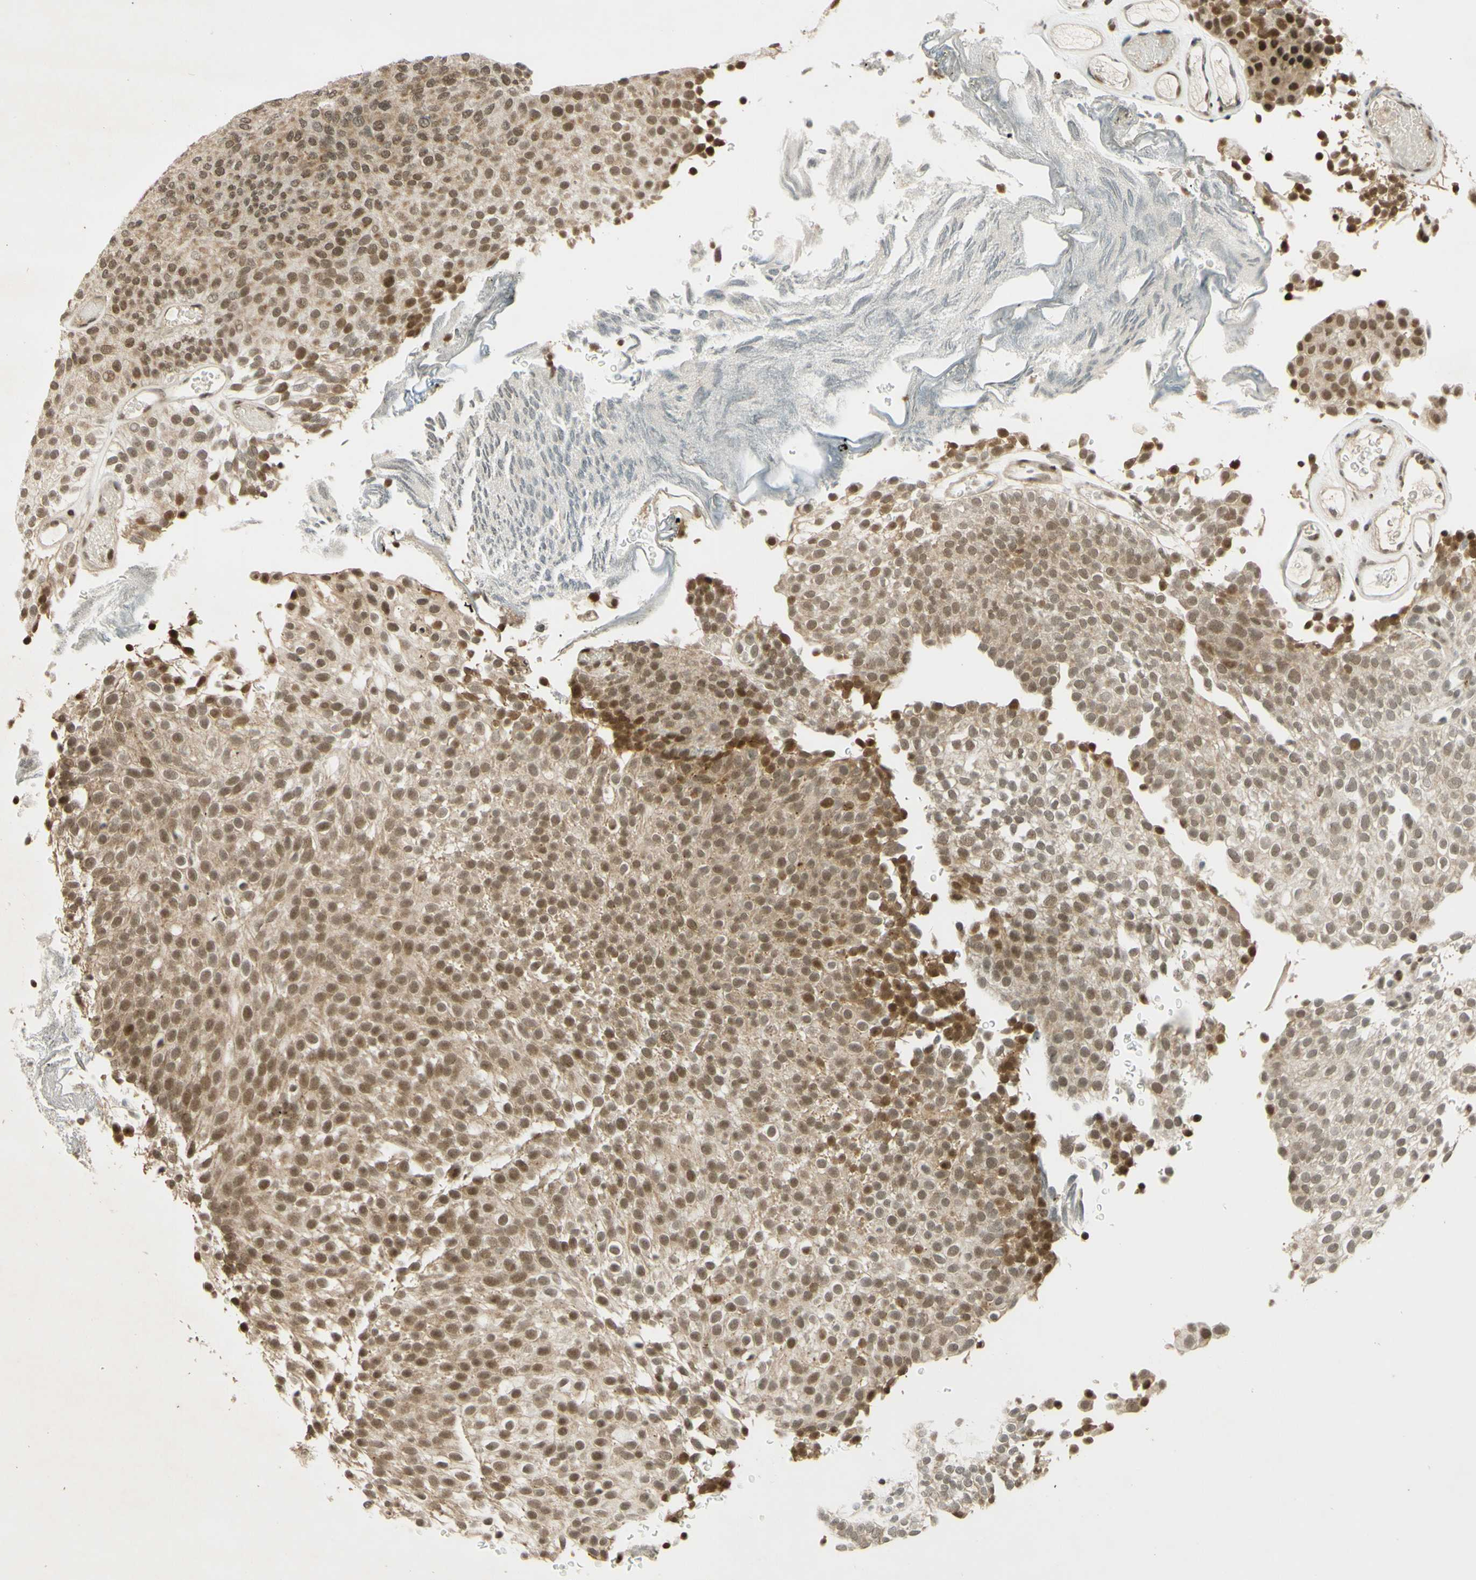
{"staining": {"intensity": "moderate", "quantity": ">75%", "location": "nuclear"}, "tissue": "urothelial cancer", "cell_type": "Tumor cells", "image_type": "cancer", "snomed": [{"axis": "morphology", "description": "Urothelial carcinoma, Low grade"}, {"axis": "topography", "description": "Urinary bladder"}], "caption": "Human low-grade urothelial carcinoma stained for a protein (brown) reveals moderate nuclear positive expression in approximately >75% of tumor cells.", "gene": "SMARCB1", "patient": {"sex": "male", "age": 78}}